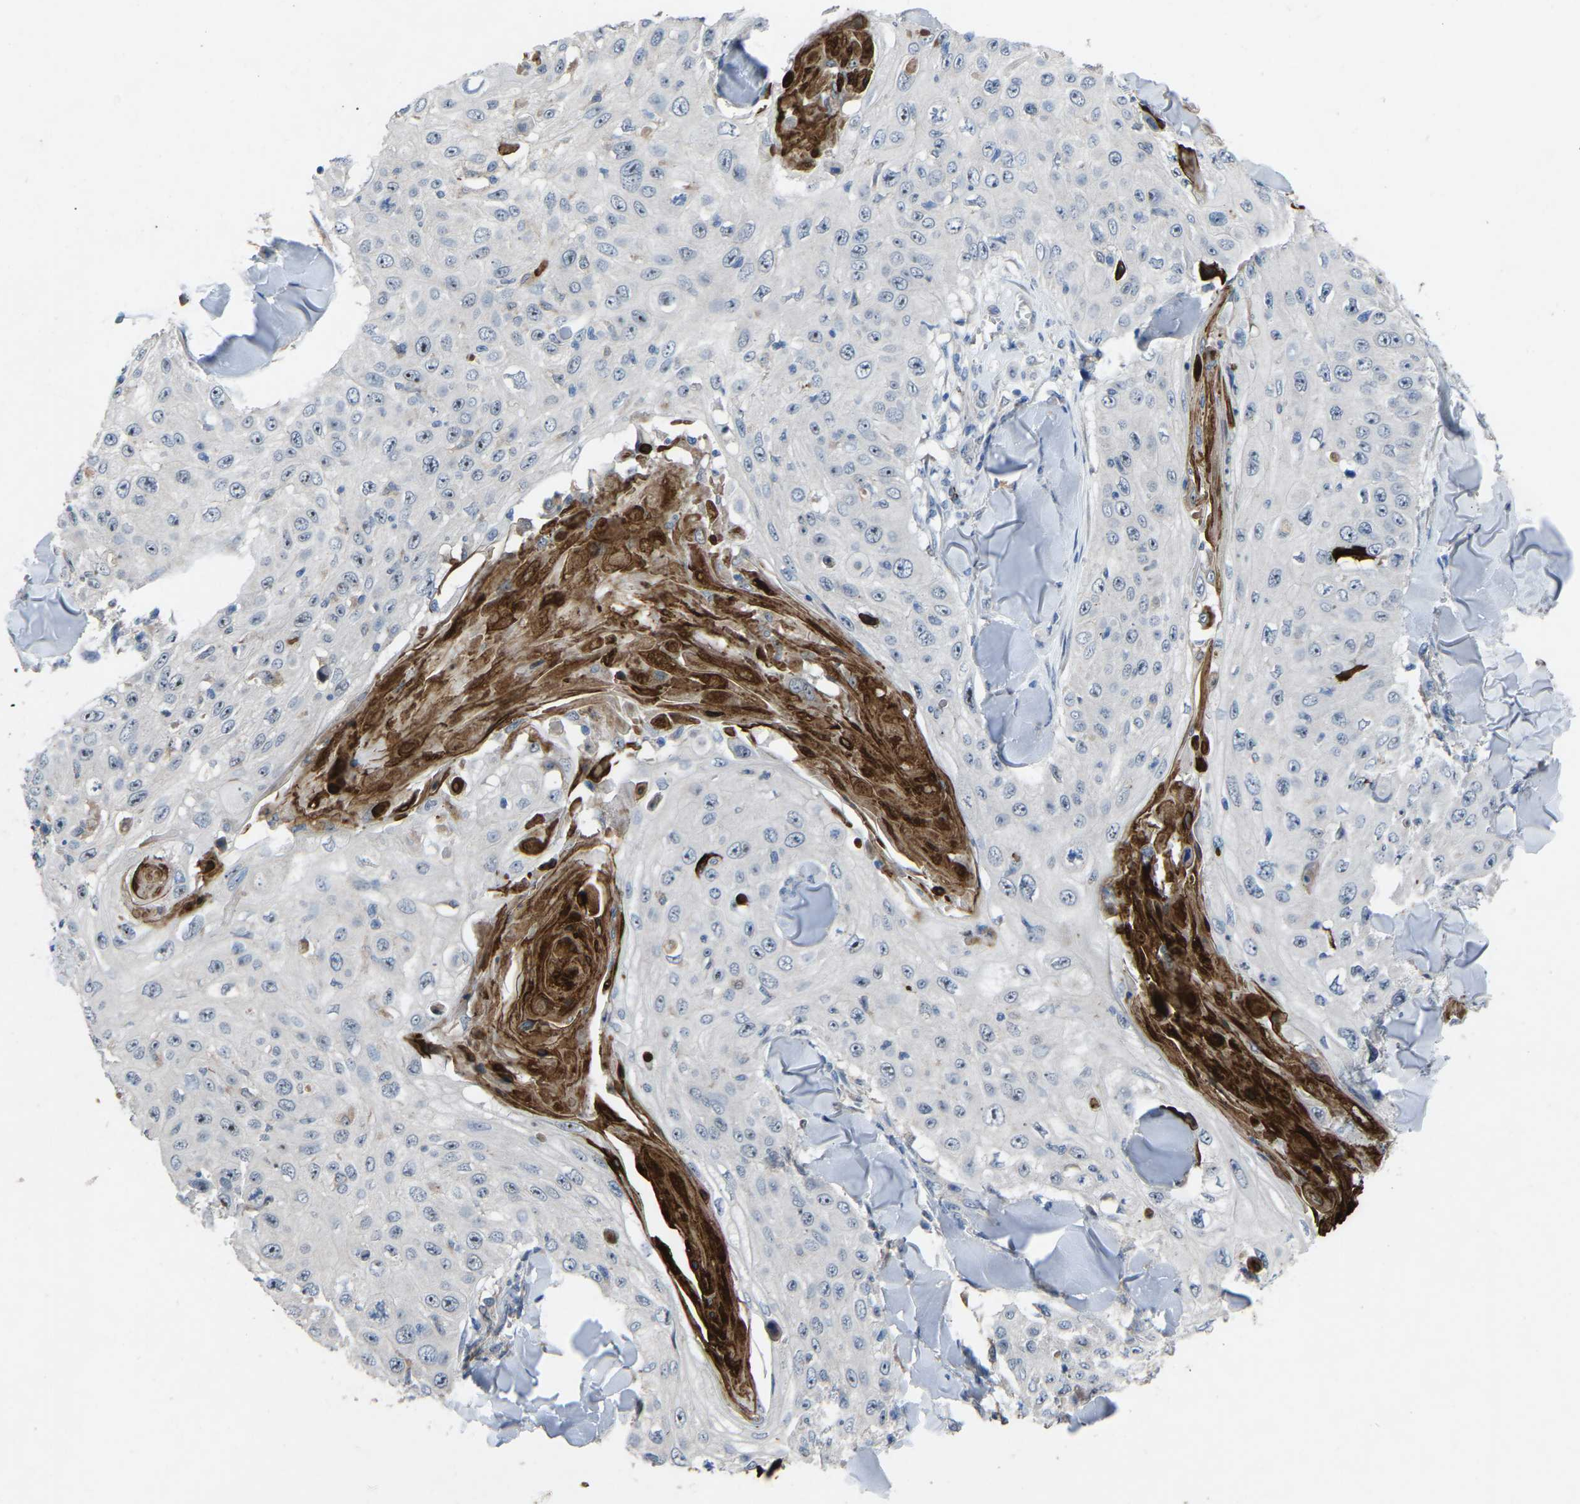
{"staining": {"intensity": "negative", "quantity": "none", "location": "none"}, "tissue": "skin cancer", "cell_type": "Tumor cells", "image_type": "cancer", "snomed": [{"axis": "morphology", "description": "Squamous cell carcinoma, NOS"}, {"axis": "topography", "description": "Skin"}], "caption": "The image demonstrates no significant expression in tumor cells of skin squamous cell carcinoma.", "gene": "FHIT", "patient": {"sex": "male", "age": 86}}